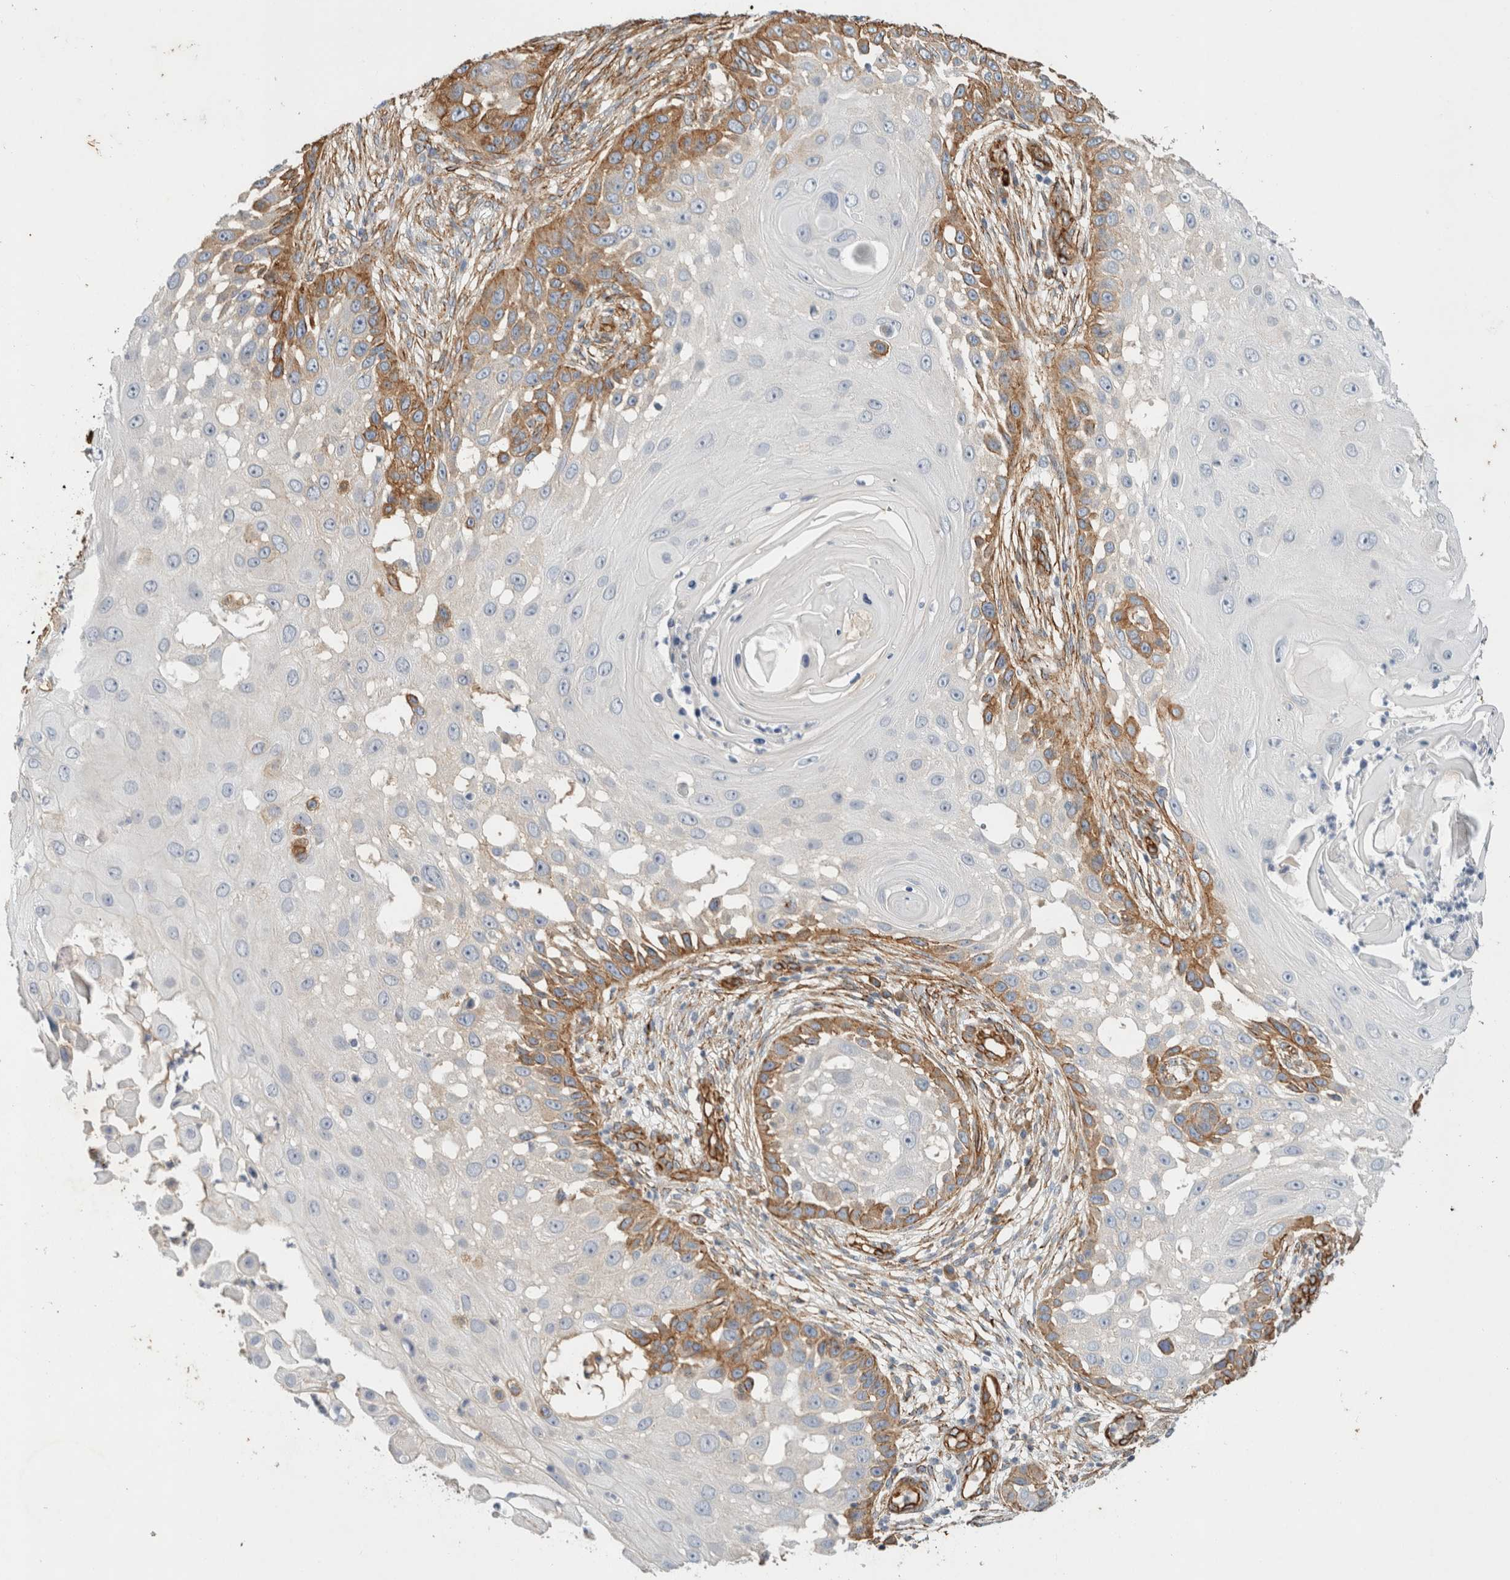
{"staining": {"intensity": "moderate", "quantity": "<25%", "location": "cytoplasmic/membranous"}, "tissue": "skin cancer", "cell_type": "Tumor cells", "image_type": "cancer", "snomed": [{"axis": "morphology", "description": "Squamous cell carcinoma, NOS"}, {"axis": "topography", "description": "Skin"}], "caption": "Protein expression analysis of skin cancer reveals moderate cytoplasmic/membranous expression in about <25% of tumor cells.", "gene": "JMJD4", "patient": {"sex": "female", "age": 44}}